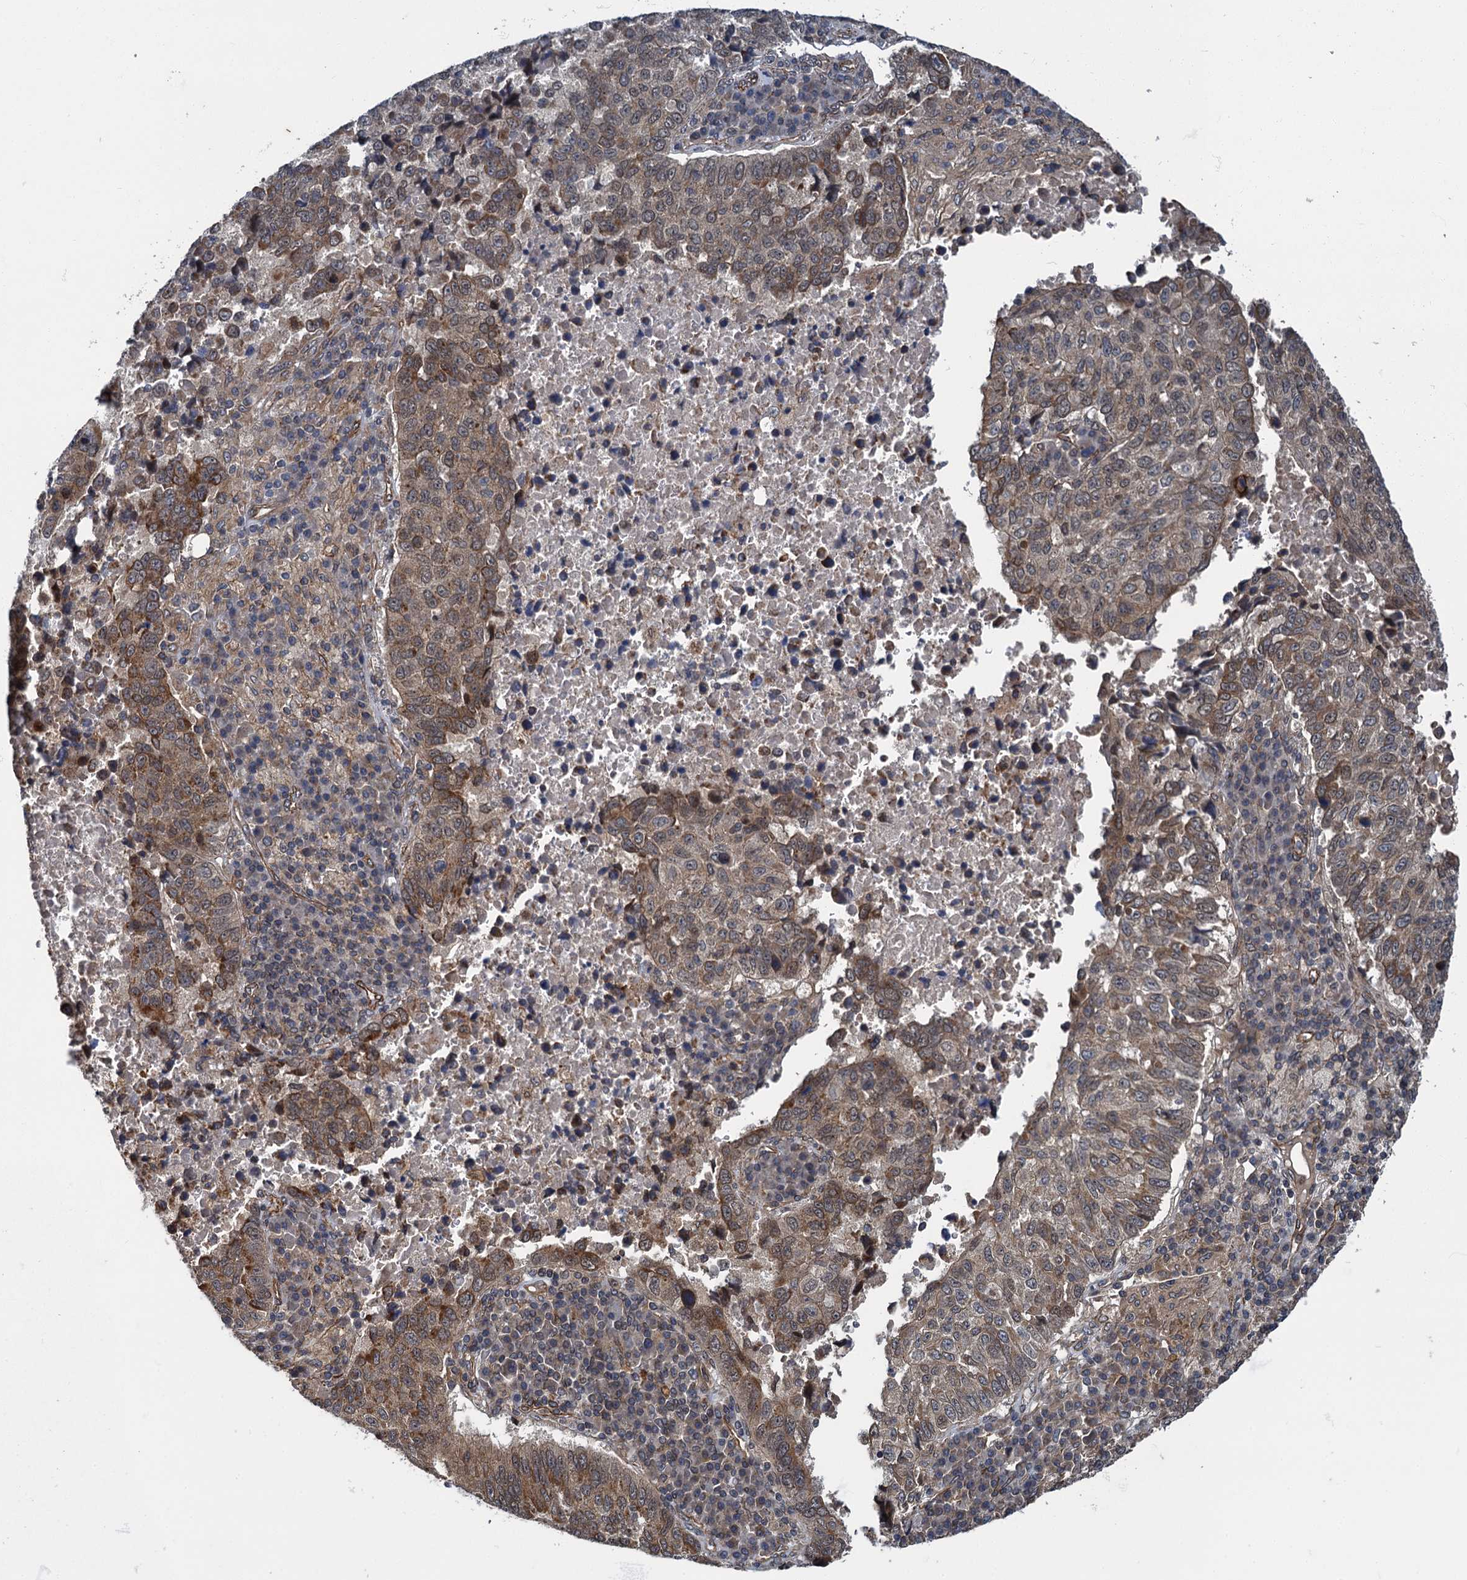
{"staining": {"intensity": "moderate", "quantity": ">75%", "location": "cytoplasmic/membranous"}, "tissue": "lung cancer", "cell_type": "Tumor cells", "image_type": "cancer", "snomed": [{"axis": "morphology", "description": "Squamous cell carcinoma, NOS"}, {"axis": "topography", "description": "Lung"}], "caption": "Immunohistochemical staining of human lung cancer shows moderate cytoplasmic/membranous protein expression in about >75% of tumor cells. The staining was performed using DAB to visualize the protein expression in brown, while the nuclei were stained in blue with hematoxylin (Magnification: 20x).", "gene": "ZFYVE19", "patient": {"sex": "male", "age": 73}}